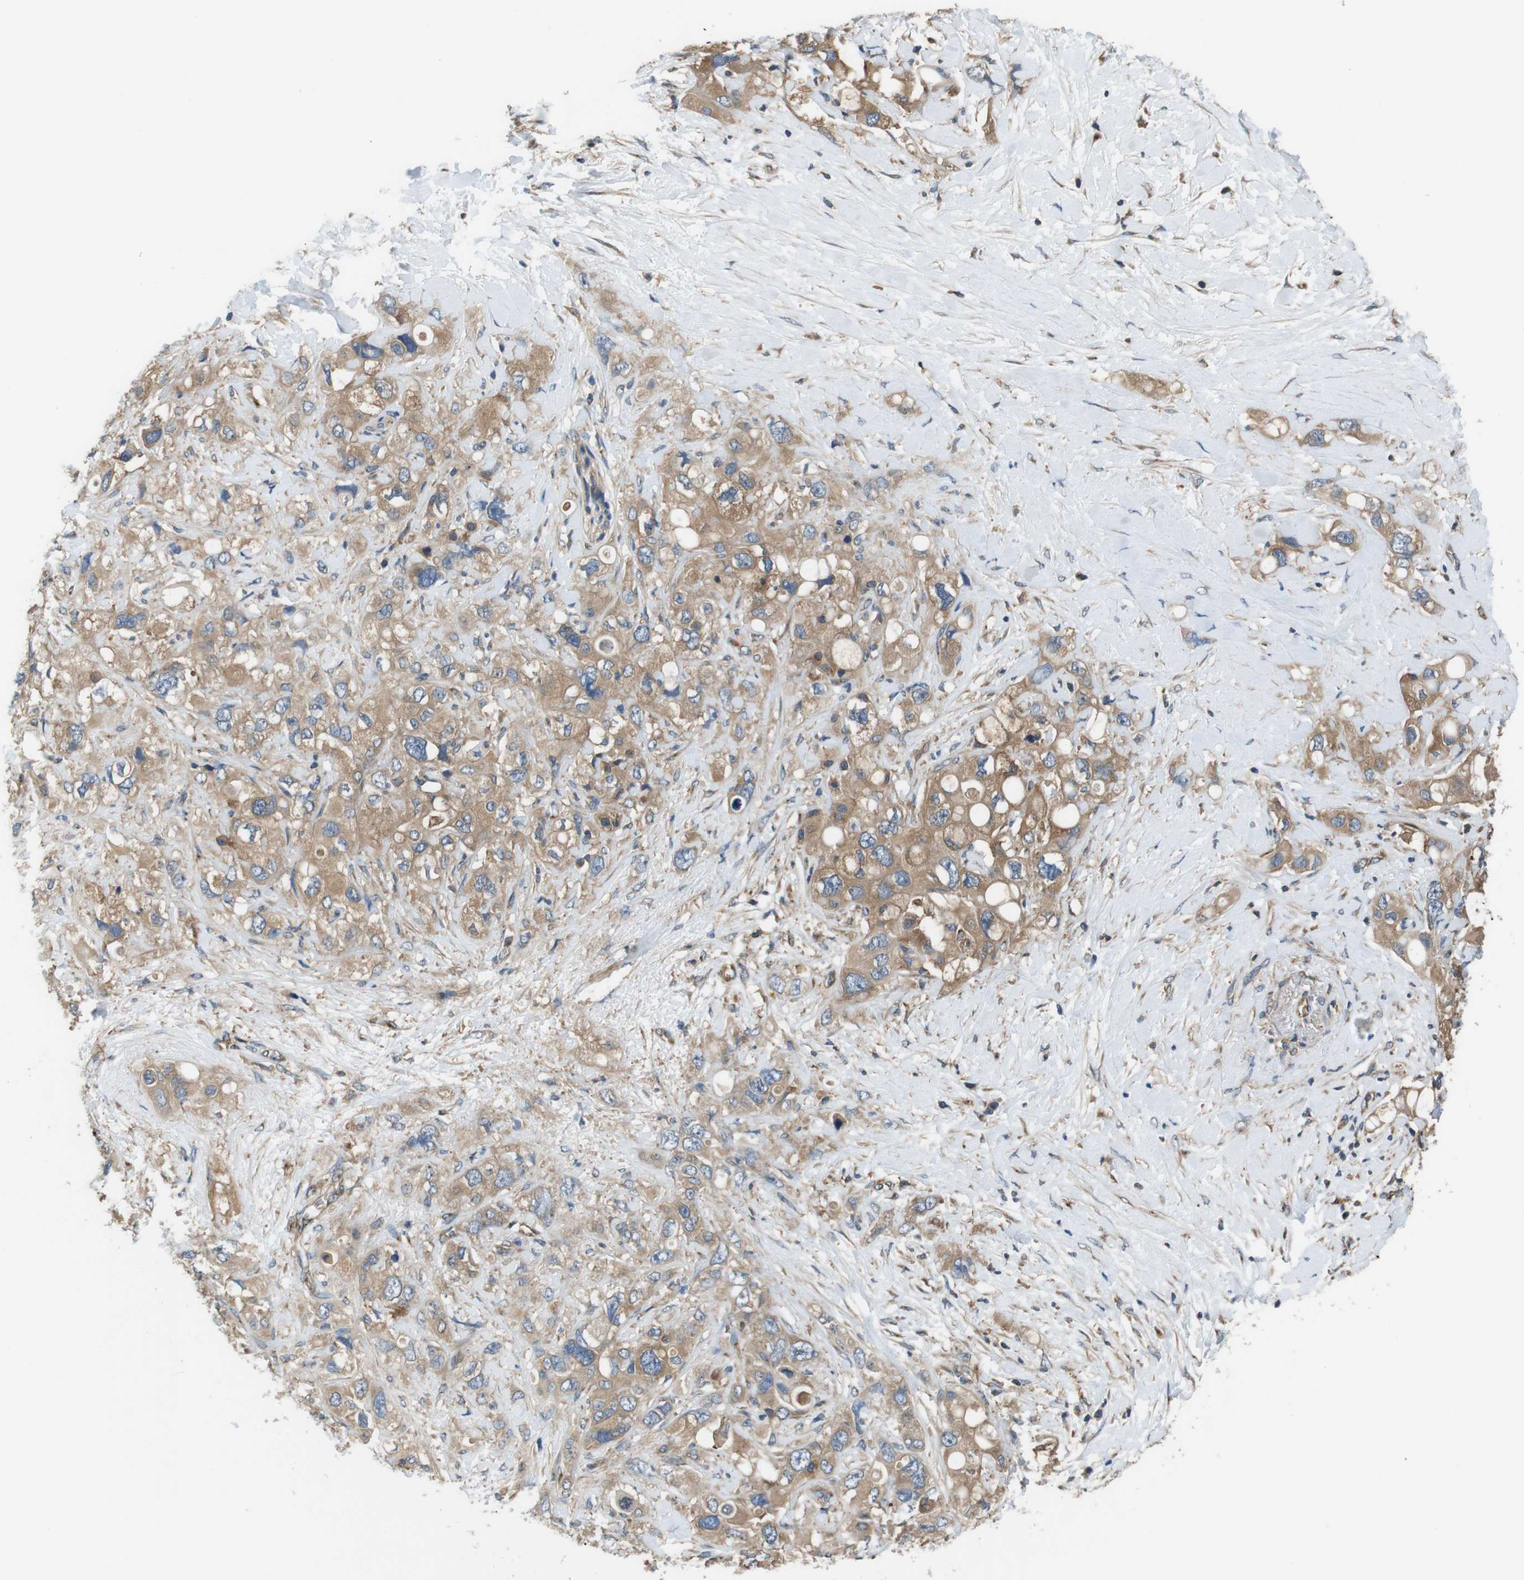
{"staining": {"intensity": "moderate", "quantity": ">75%", "location": "cytoplasmic/membranous"}, "tissue": "pancreatic cancer", "cell_type": "Tumor cells", "image_type": "cancer", "snomed": [{"axis": "morphology", "description": "Adenocarcinoma, NOS"}, {"axis": "topography", "description": "Pancreas"}], "caption": "Pancreatic cancer stained with DAB (3,3'-diaminobenzidine) IHC shows medium levels of moderate cytoplasmic/membranous expression in approximately >75% of tumor cells. (brown staining indicates protein expression, while blue staining denotes nuclei).", "gene": "DCTN1", "patient": {"sex": "female", "age": 56}}